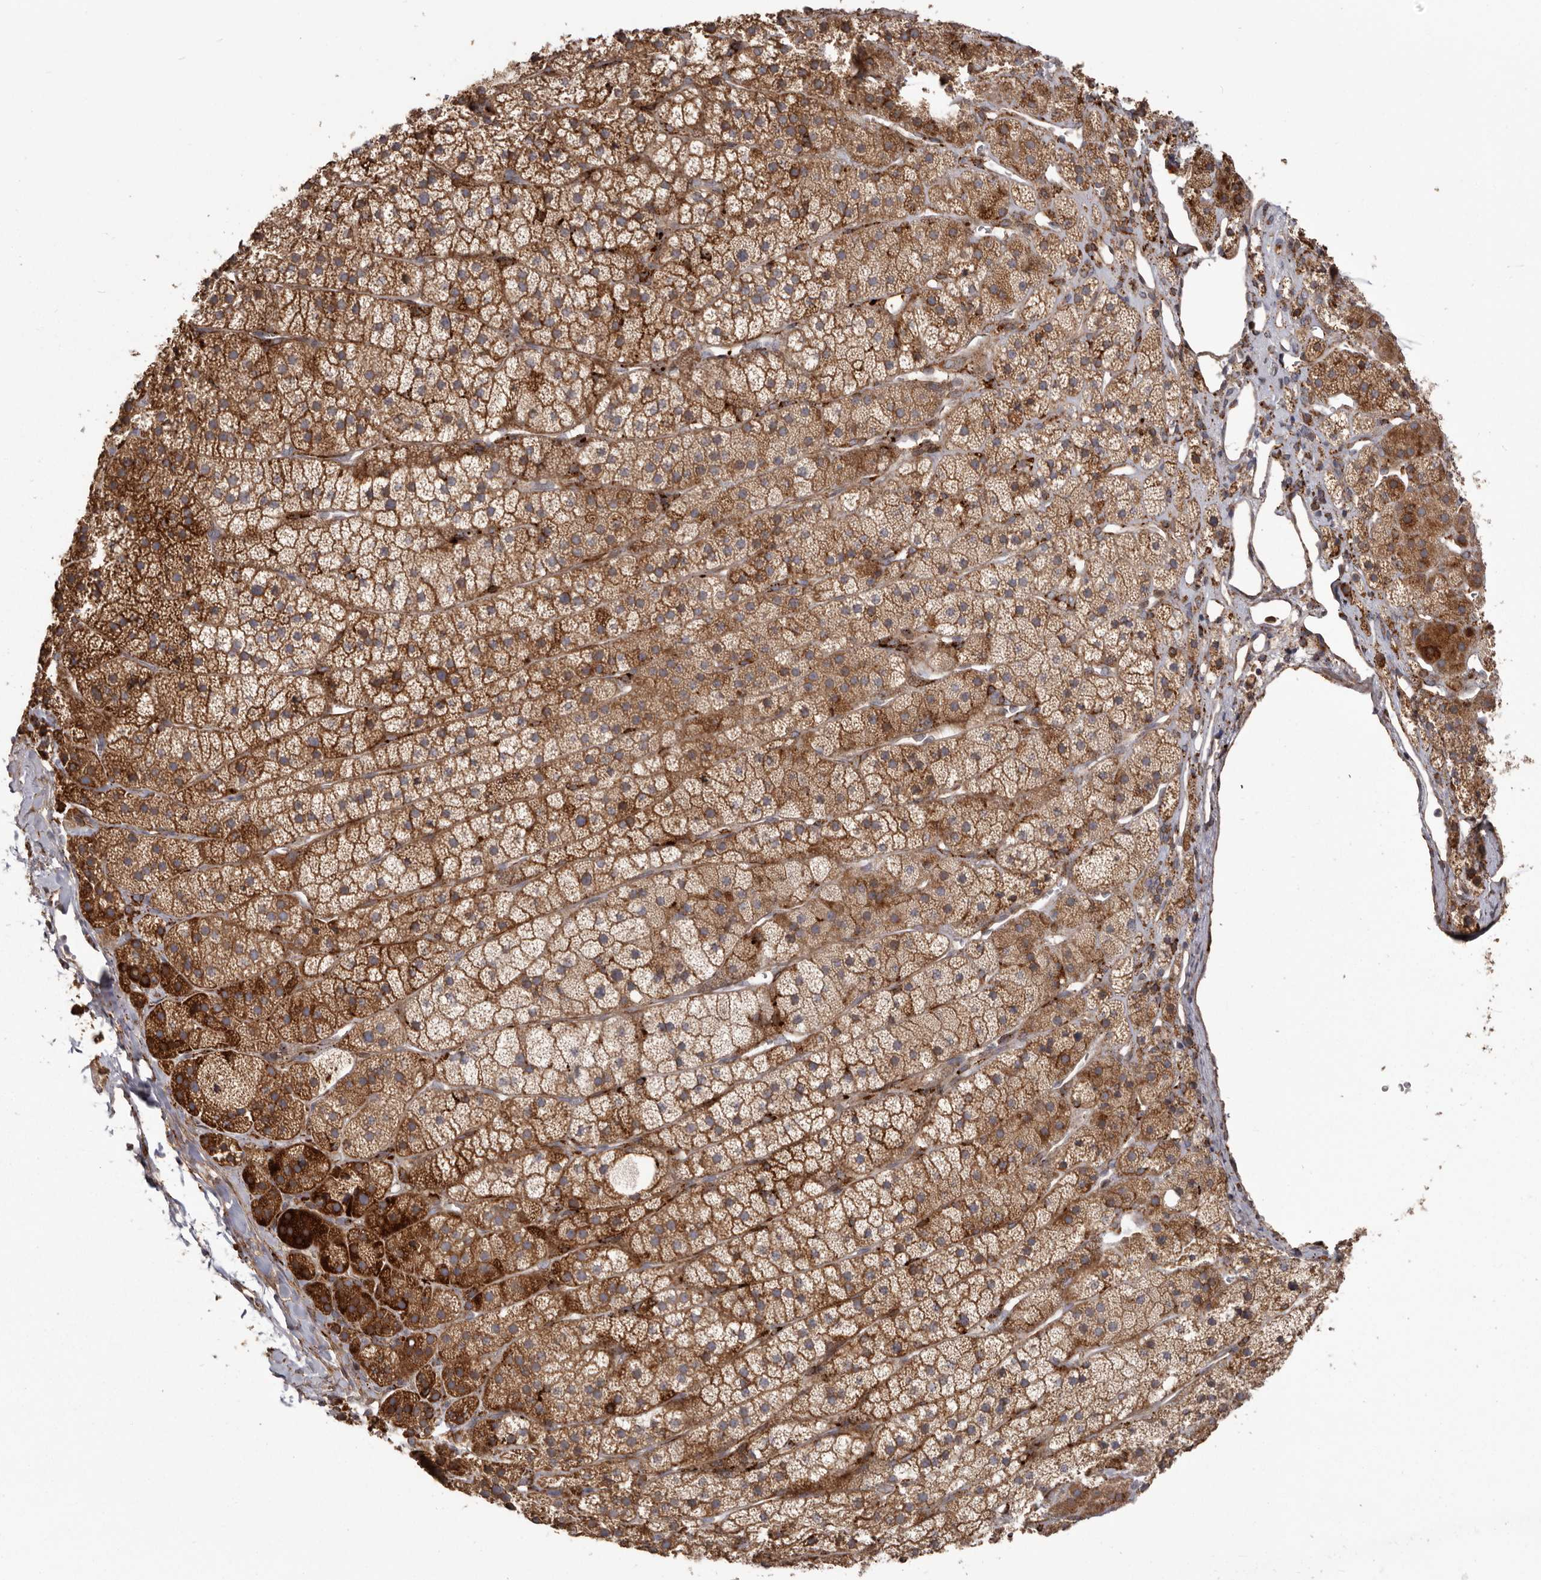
{"staining": {"intensity": "strong", "quantity": "25%-75%", "location": "cytoplasmic/membranous"}, "tissue": "adrenal gland", "cell_type": "Glandular cells", "image_type": "normal", "snomed": [{"axis": "morphology", "description": "Normal tissue, NOS"}, {"axis": "topography", "description": "Adrenal gland"}], "caption": "Immunohistochemical staining of normal adrenal gland demonstrates 25%-75% levels of strong cytoplasmic/membranous protein staining in about 25%-75% of glandular cells. (Stains: DAB (3,3'-diaminobenzidine) in brown, nuclei in blue, Microscopy: brightfield microscopy at high magnification).", "gene": "NUP43", "patient": {"sex": "female", "age": 44}}